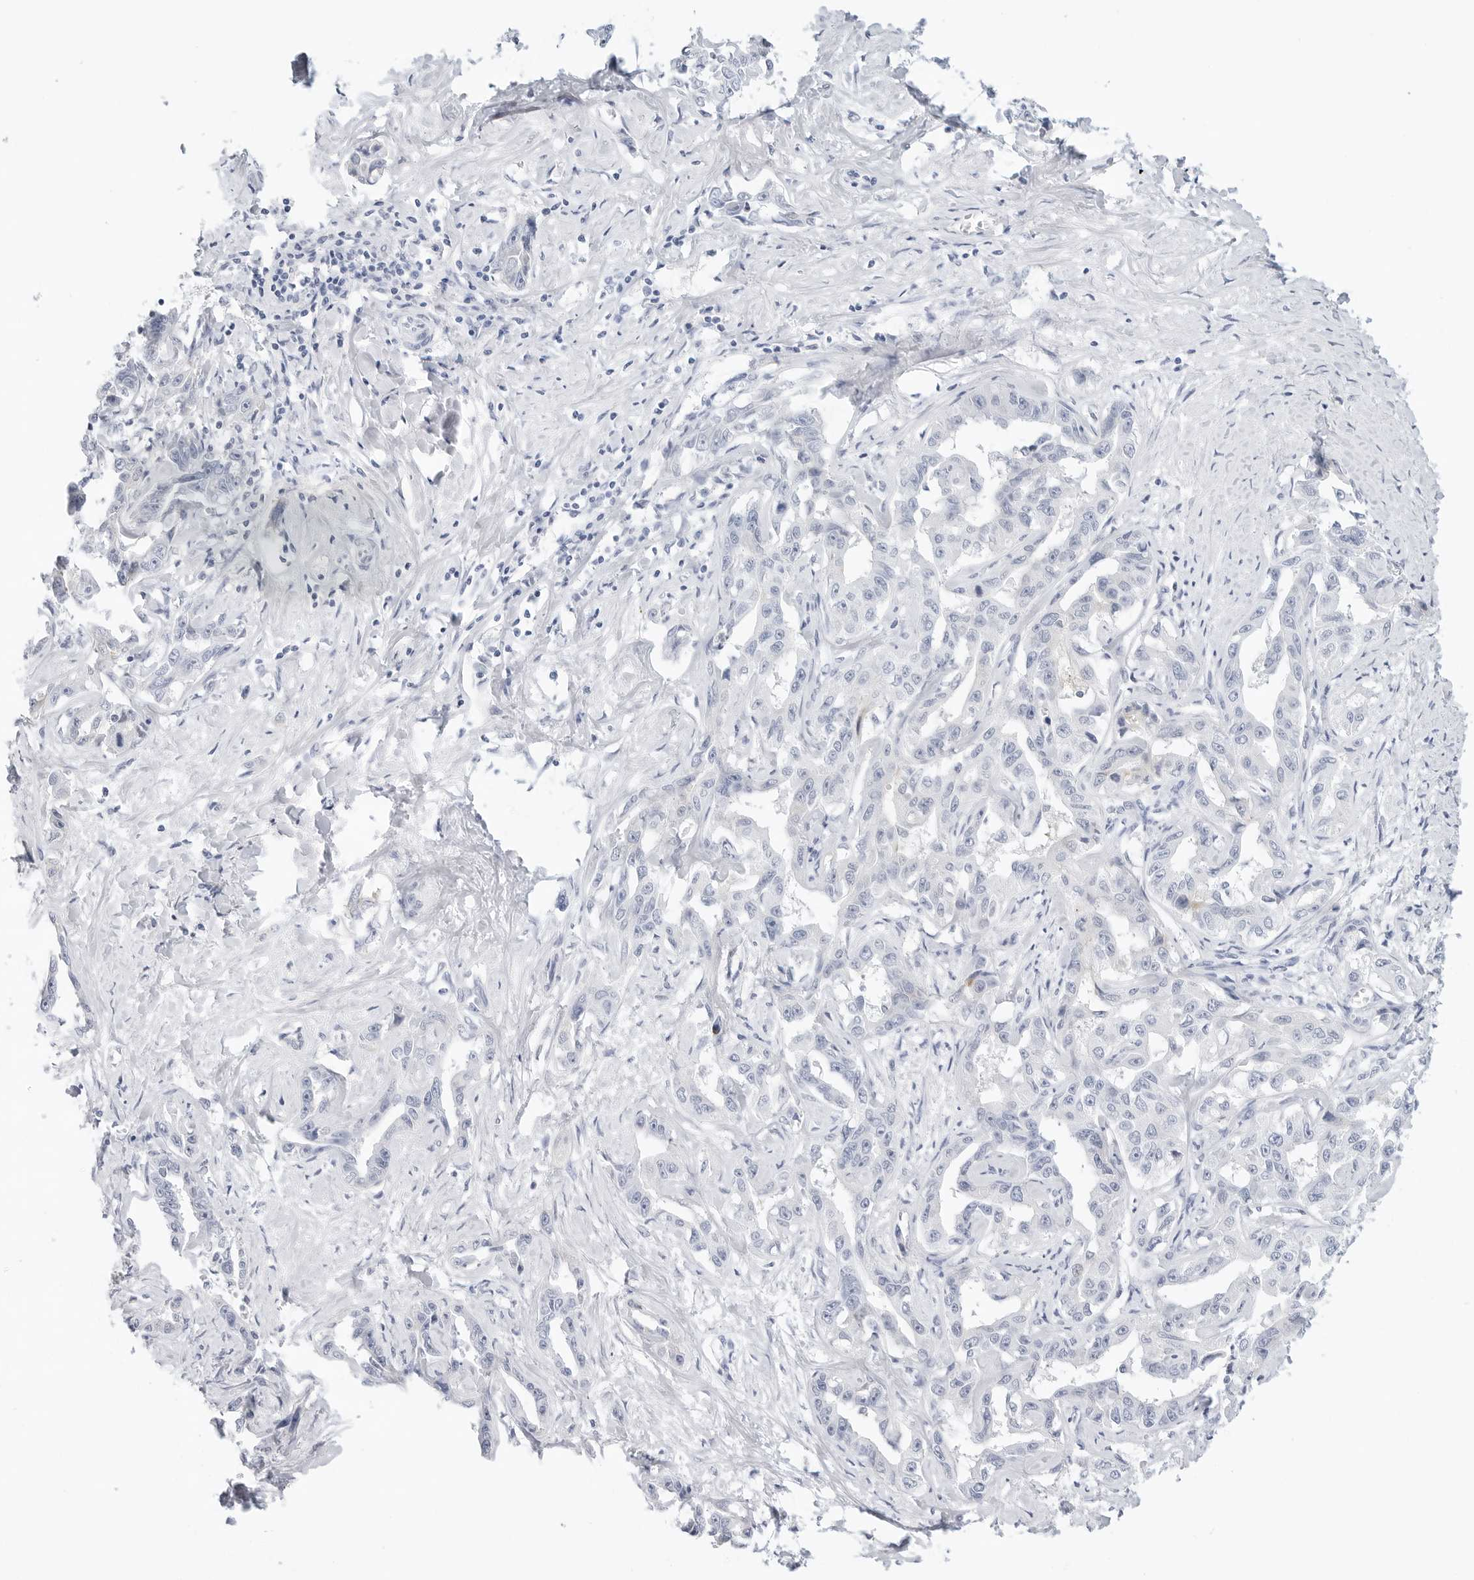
{"staining": {"intensity": "negative", "quantity": "none", "location": "none"}, "tissue": "liver cancer", "cell_type": "Tumor cells", "image_type": "cancer", "snomed": [{"axis": "morphology", "description": "Cholangiocarcinoma"}, {"axis": "topography", "description": "Liver"}], "caption": "Liver cancer (cholangiocarcinoma) stained for a protein using immunohistochemistry displays no expression tumor cells.", "gene": "SLC19A1", "patient": {"sex": "male", "age": 59}}